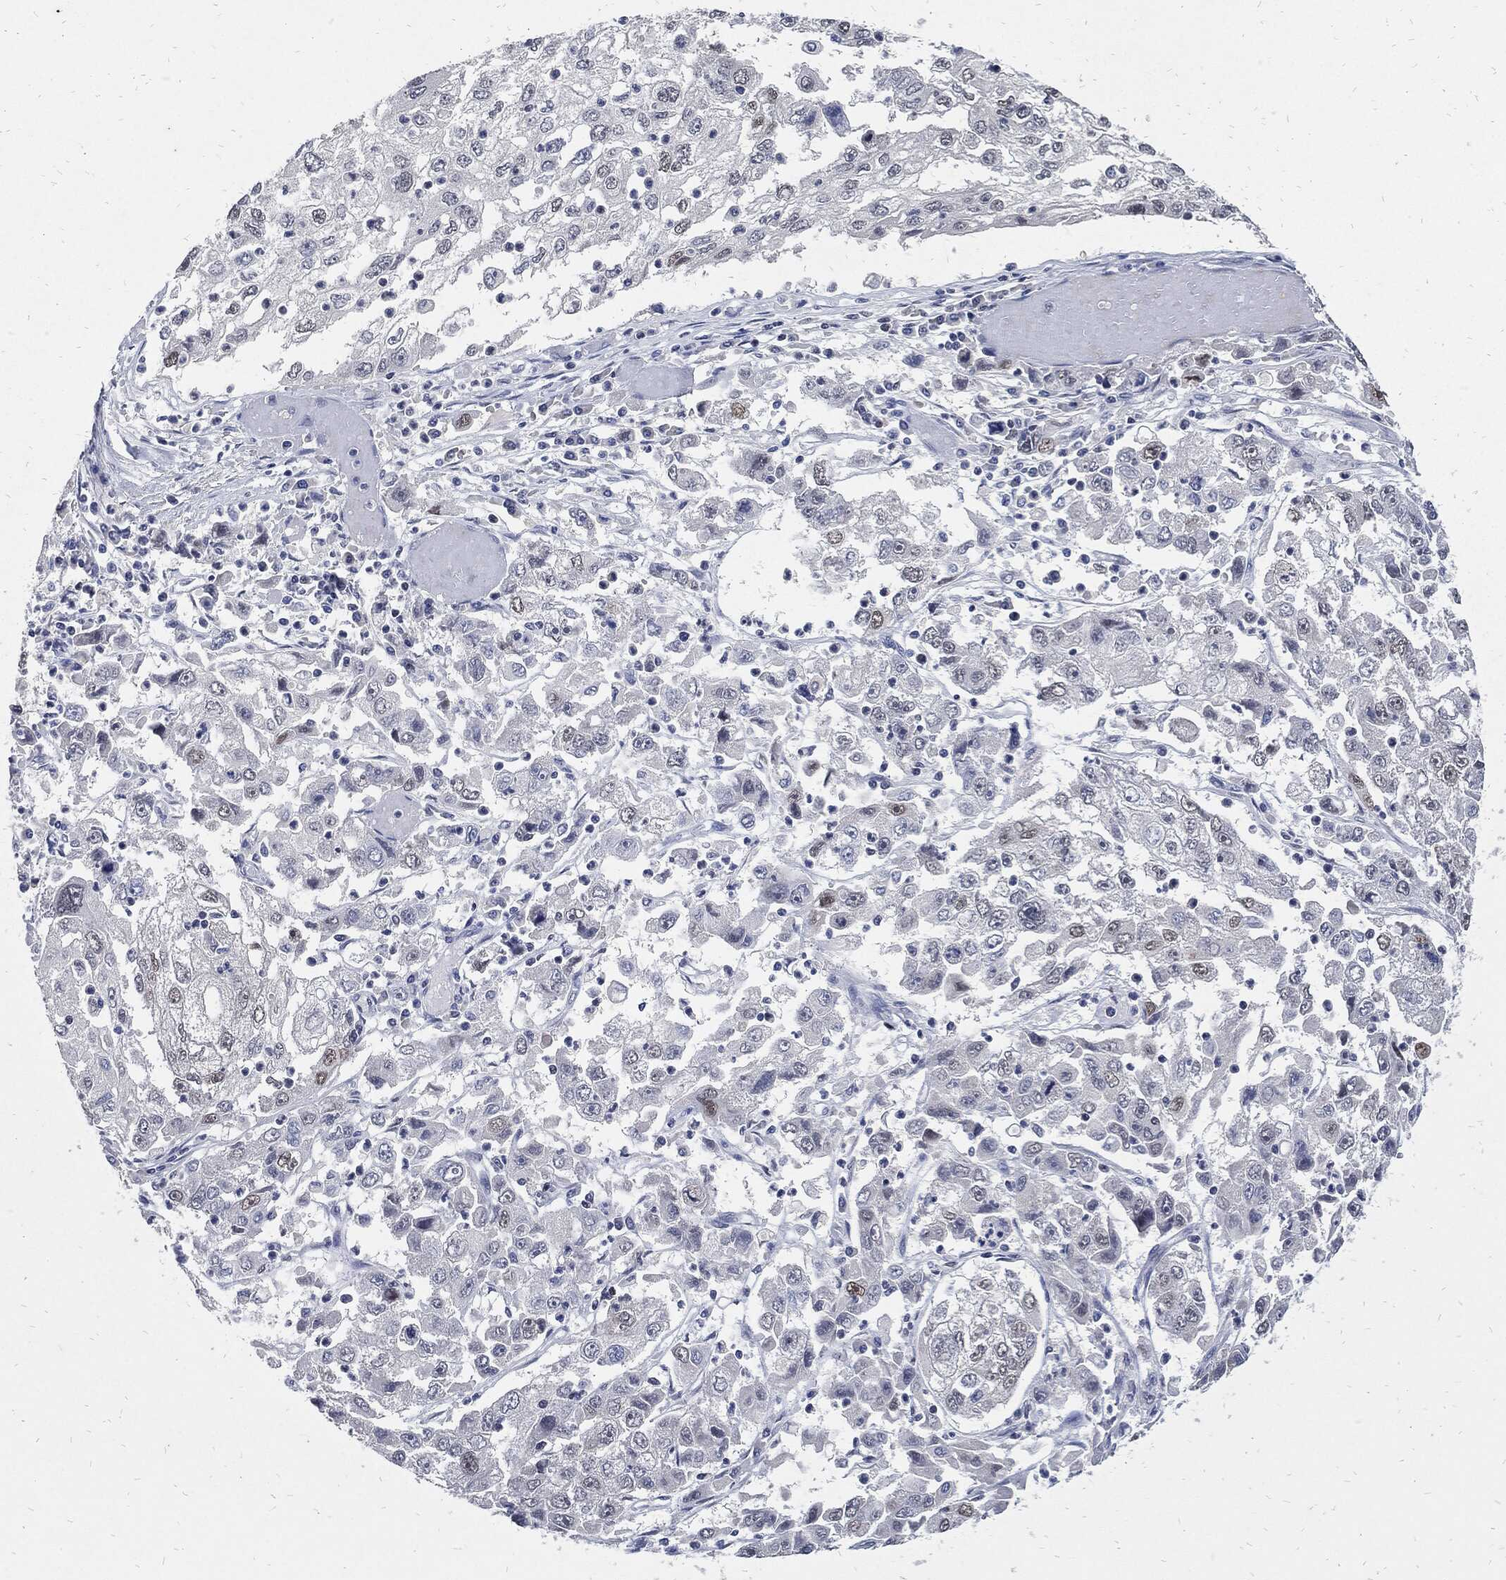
{"staining": {"intensity": "strong", "quantity": "<25%", "location": "nuclear"}, "tissue": "cervical cancer", "cell_type": "Tumor cells", "image_type": "cancer", "snomed": [{"axis": "morphology", "description": "Squamous cell carcinoma, NOS"}, {"axis": "topography", "description": "Cervix"}], "caption": "IHC of cervical cancer (squamous cell carcinoma) reveals medium levels of strong nuclear expression in approximately <25% of tumor cells.", "gene": "JUN", "patient": {"sex": "female", "age": 36}}